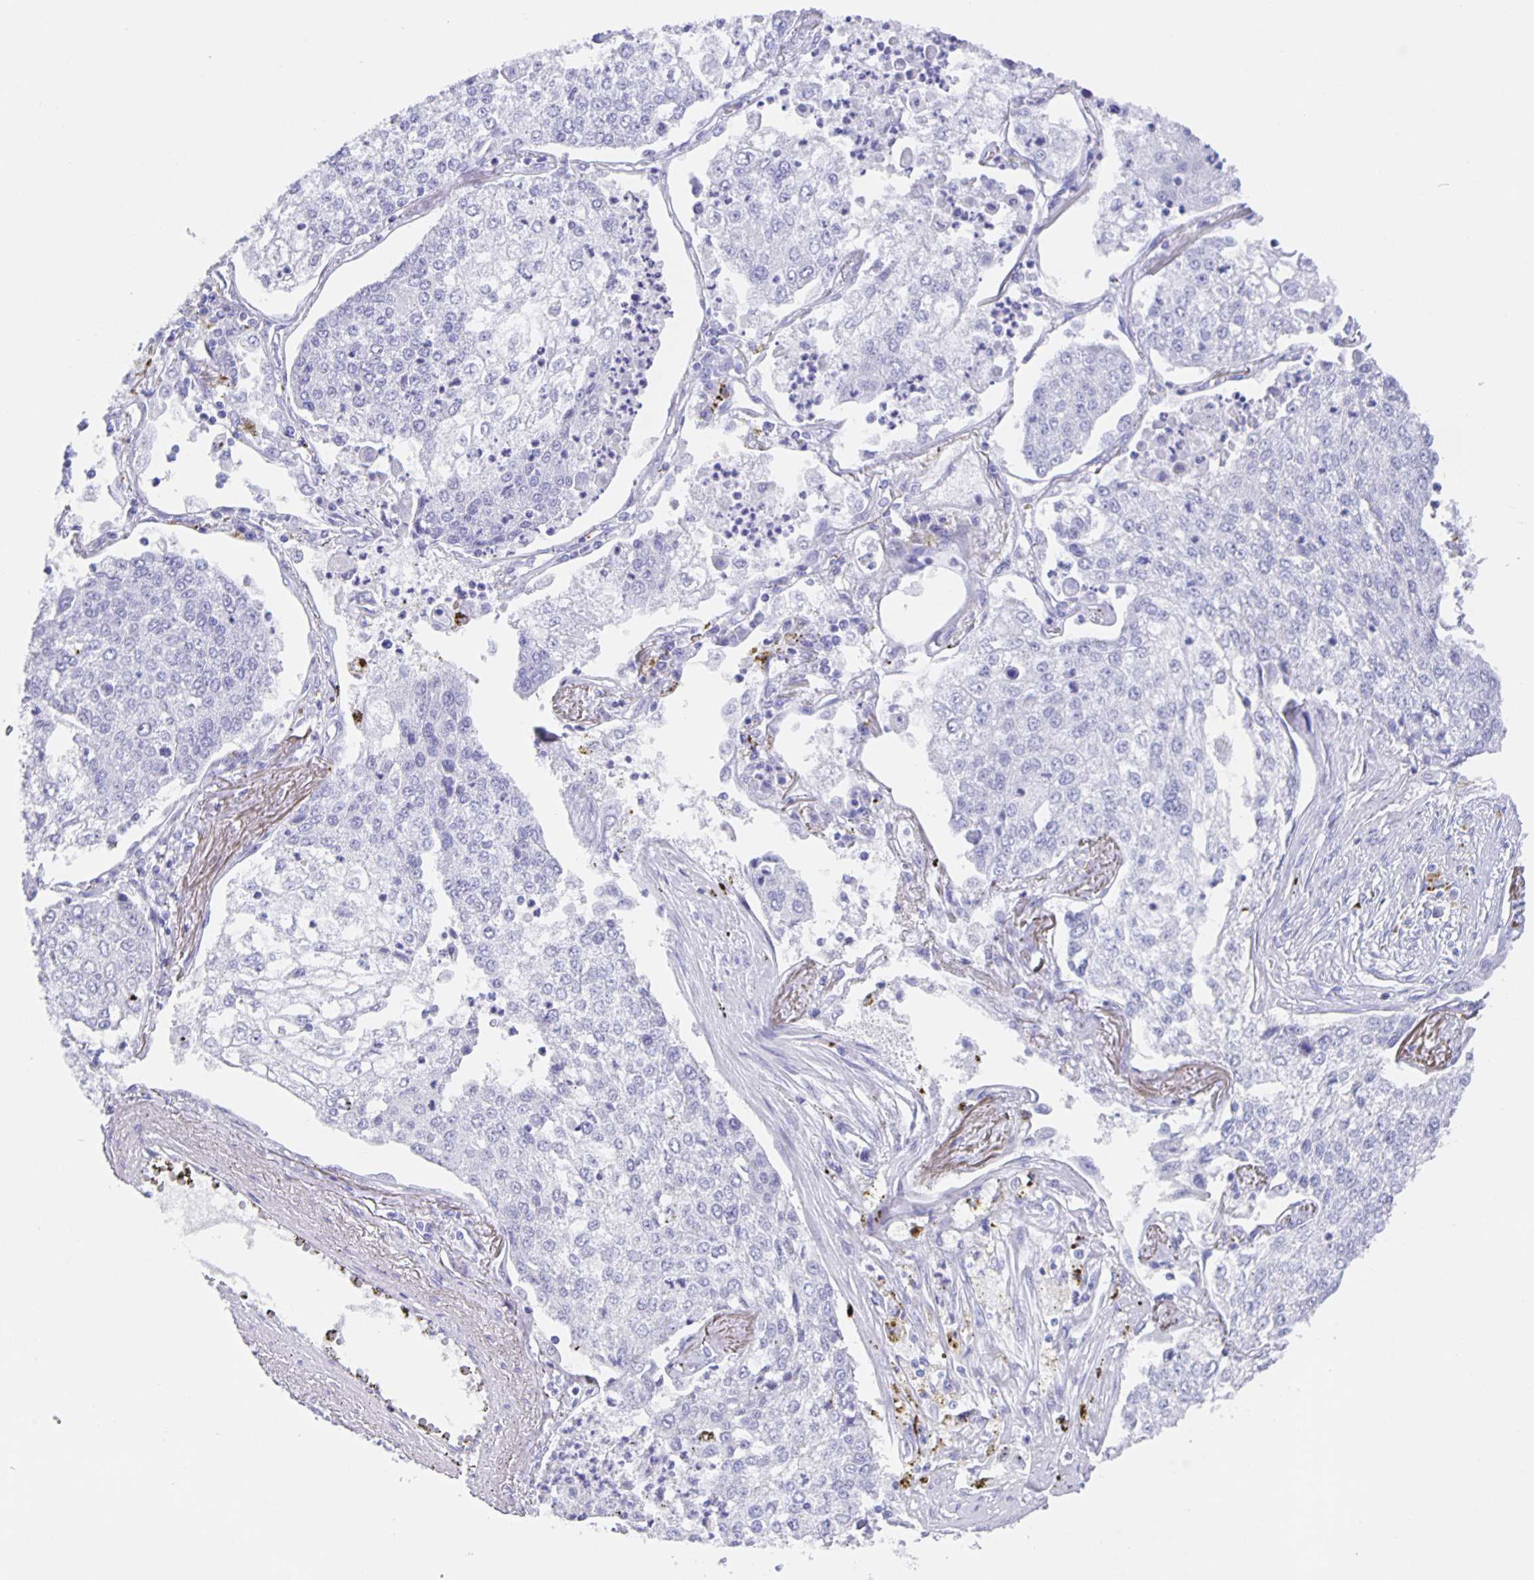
{"staining": {"intensity": "negative", "quantity": "none", "location": "none"}, "tissue": "lung cancer", "cell_type": "Tumor cells", "image_type": "cancer", "snomed": [{"axis": "morphology", "description": "Squamous cell carcinoma, NOS"}, {"axis": "topography", "description": "Lung"}], "caption": "Tumor cells show no significant protein staining in lung cancer (squamous cell carcinoma). (Brightfield microscopy of DAB (3,3'-diaminobenzidine) immunohistochemistry at high magnification).", "gene": "GUCA2A", "patient": {"sex": "male", "age": 74}}